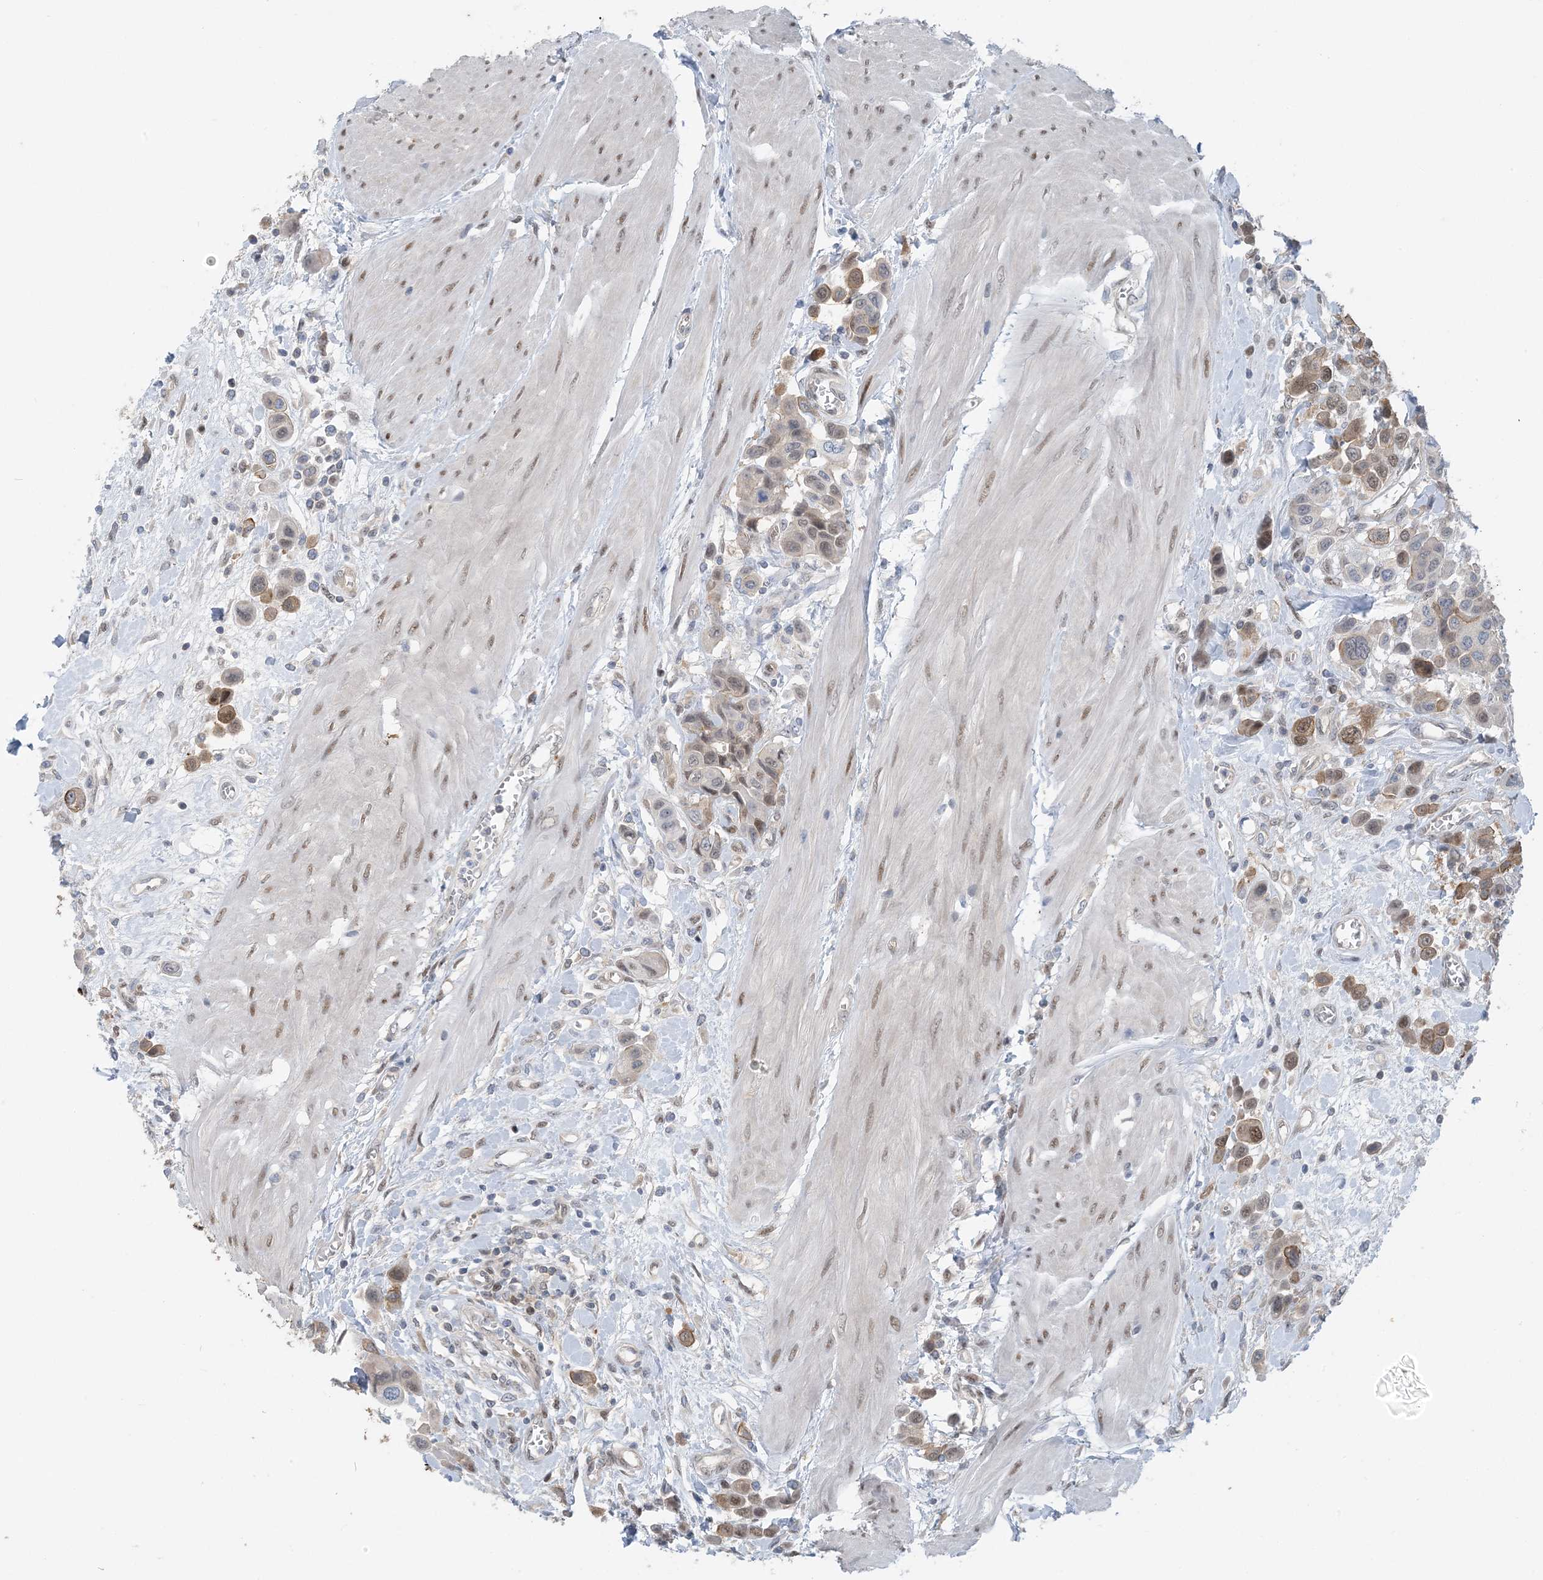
{"staining": {"intensity": "moderate", "quantity": ">75%", "location": "nuclear"}, "tissue": "urothelial cancer", "cell_type": "Tumor cells", "image_type": "cancer", "snomed": [{"axis": "morphology", "description": "Urothelial carcinoma, High grade"}, {"axis": "topography", "description": "Urinary bladder"}], "caption": "This is a micrograph of immunohistochemistry (IHC) staining of urothelial cancer, which shows moderate expression in the nuclear of tumor cells.", "gene": "ZC3H12A", "patient": {"sex": "male", "age": 50}}